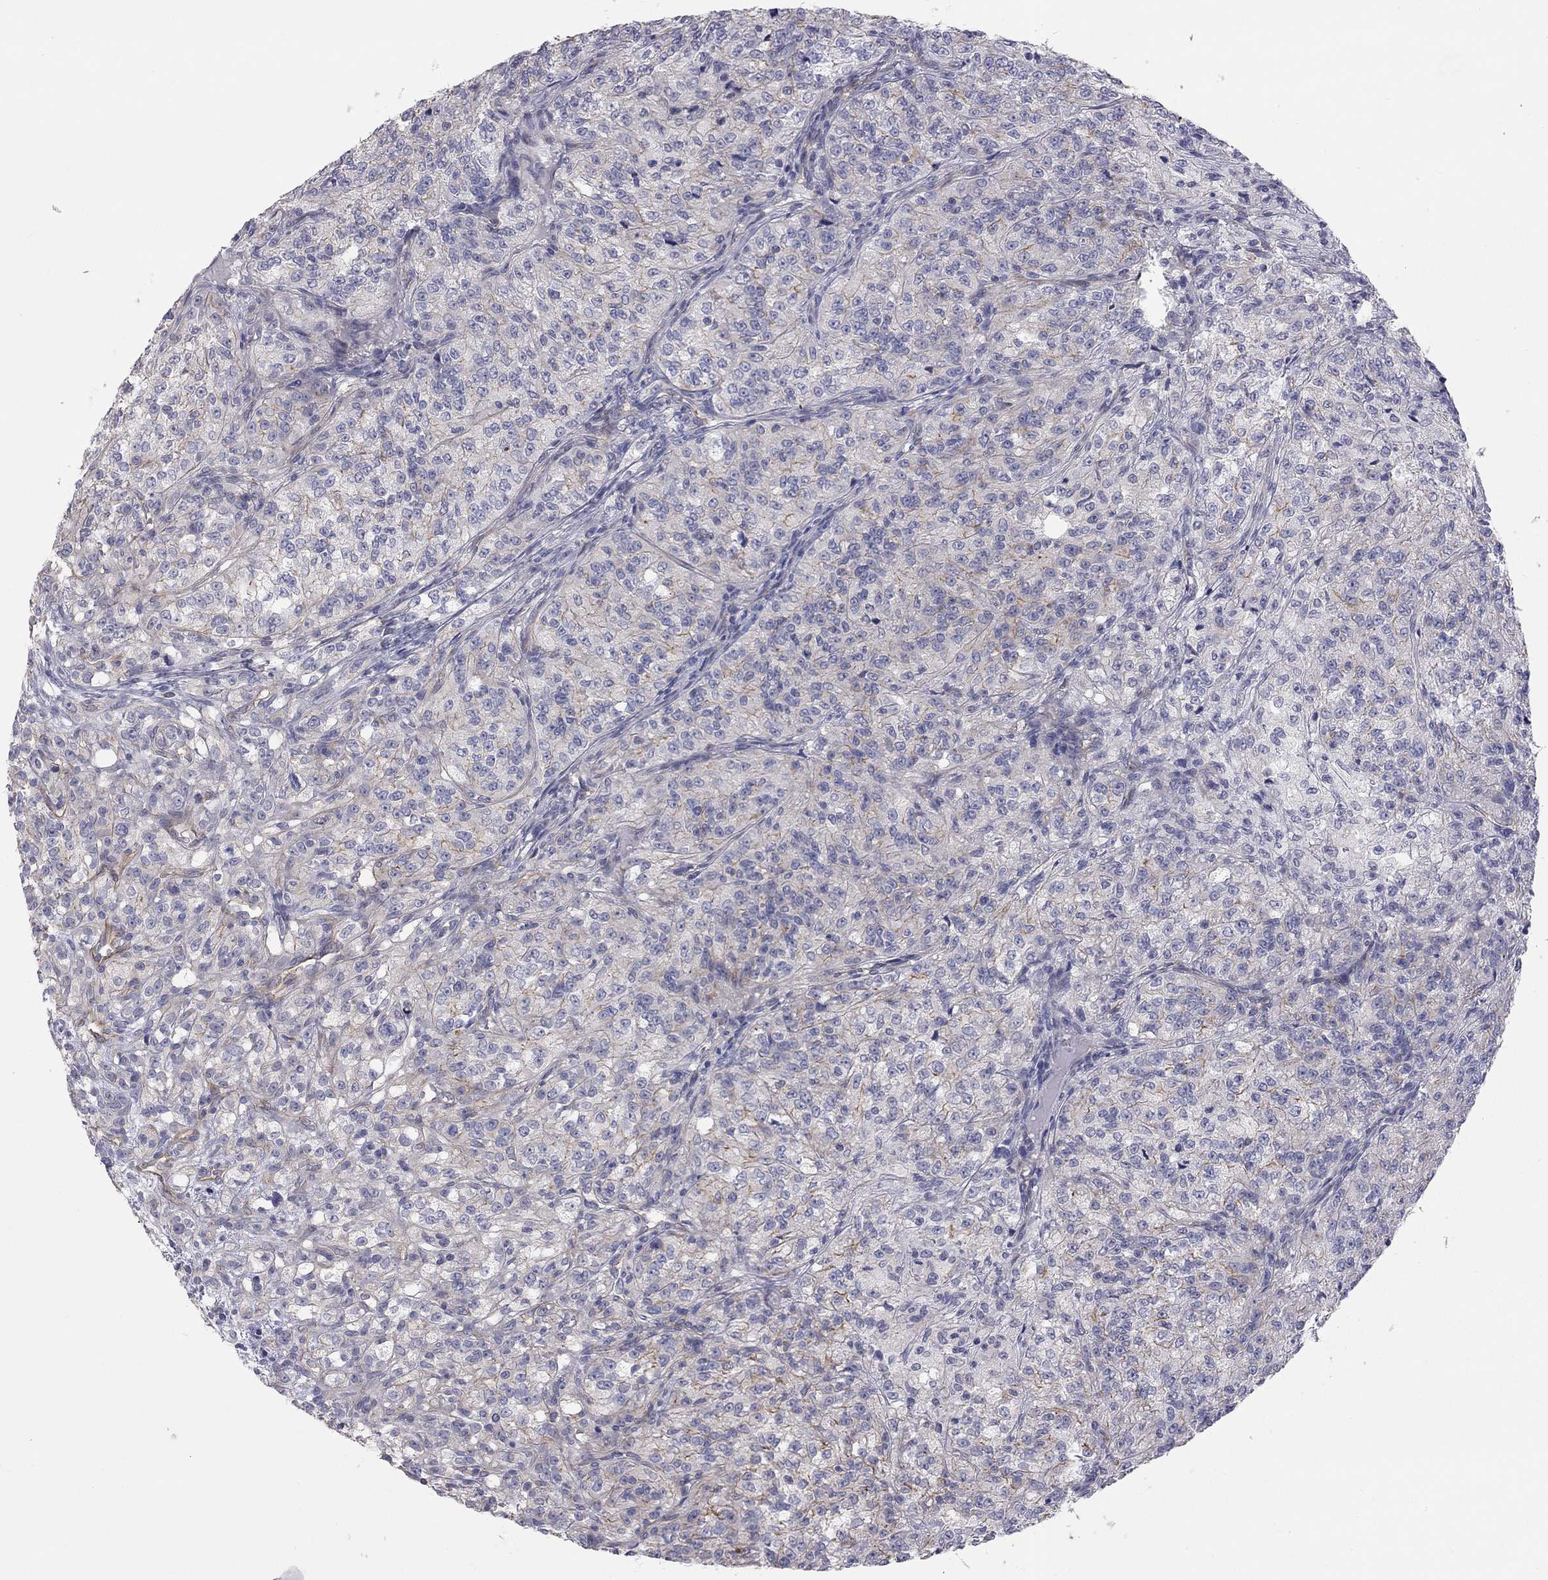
{"staining": {"intensity": "weak", "quantity": "<25%", "location": "cytoplasmic/membranous"}, "tissue": "renal cancer", "cell_type": "Tumor cells", "image_type": "cancer", "snomed": [{"axis": "morphology", "description": "Adenocarcinoma, NOS"}, {"axis": "topography", "description": "Kidney"}], "caption": "This is an IHC photomicrograph of renal adenocarcinoma. There is no positivity in tumor cells.", "gene": "GPRC5B", "patient": {"sex": "female", "age": 63}}